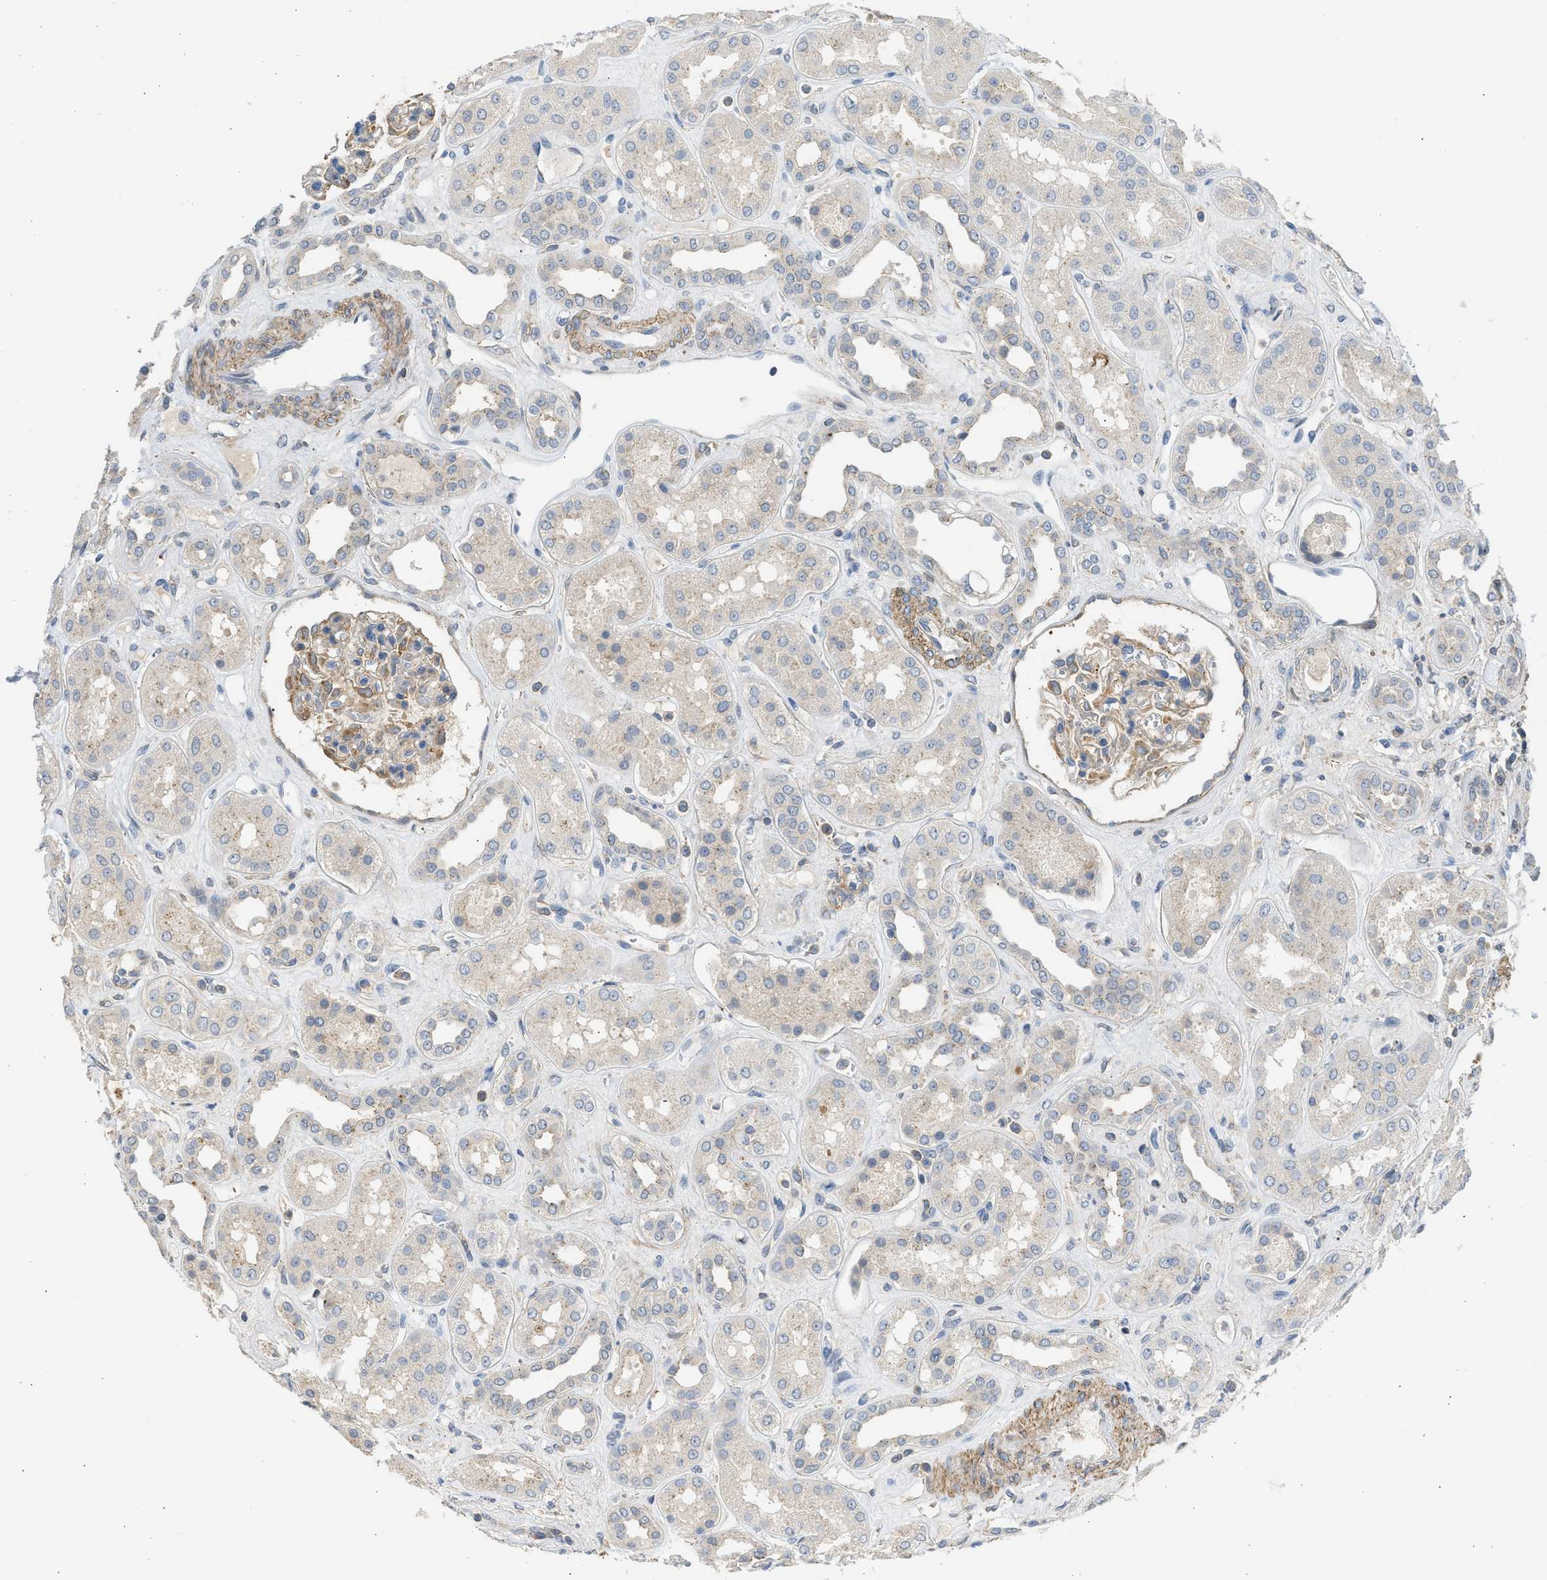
{"staining": {"intensity": "moderate", "quantity": "25%-75%", "location": "cytoplasmic/membranous"}, "tissue": "kidney", "cell_type": "Cells in glomeruli", "image_type": "normal", "snomed": [{"axis": "morphology", "description": "Normal tissue, NOS"}, {"axis": "topography", "description": "Kidney"}], "caption": "This micrograph shows immunohistochemistry staining of benign human kidney, with medium moderate cytoplasmic/membranous positivity in about 25%-75% of cells in glomeruli.", "gene": "PCNX3", "patient": {"sex": "male", "age": 59}}